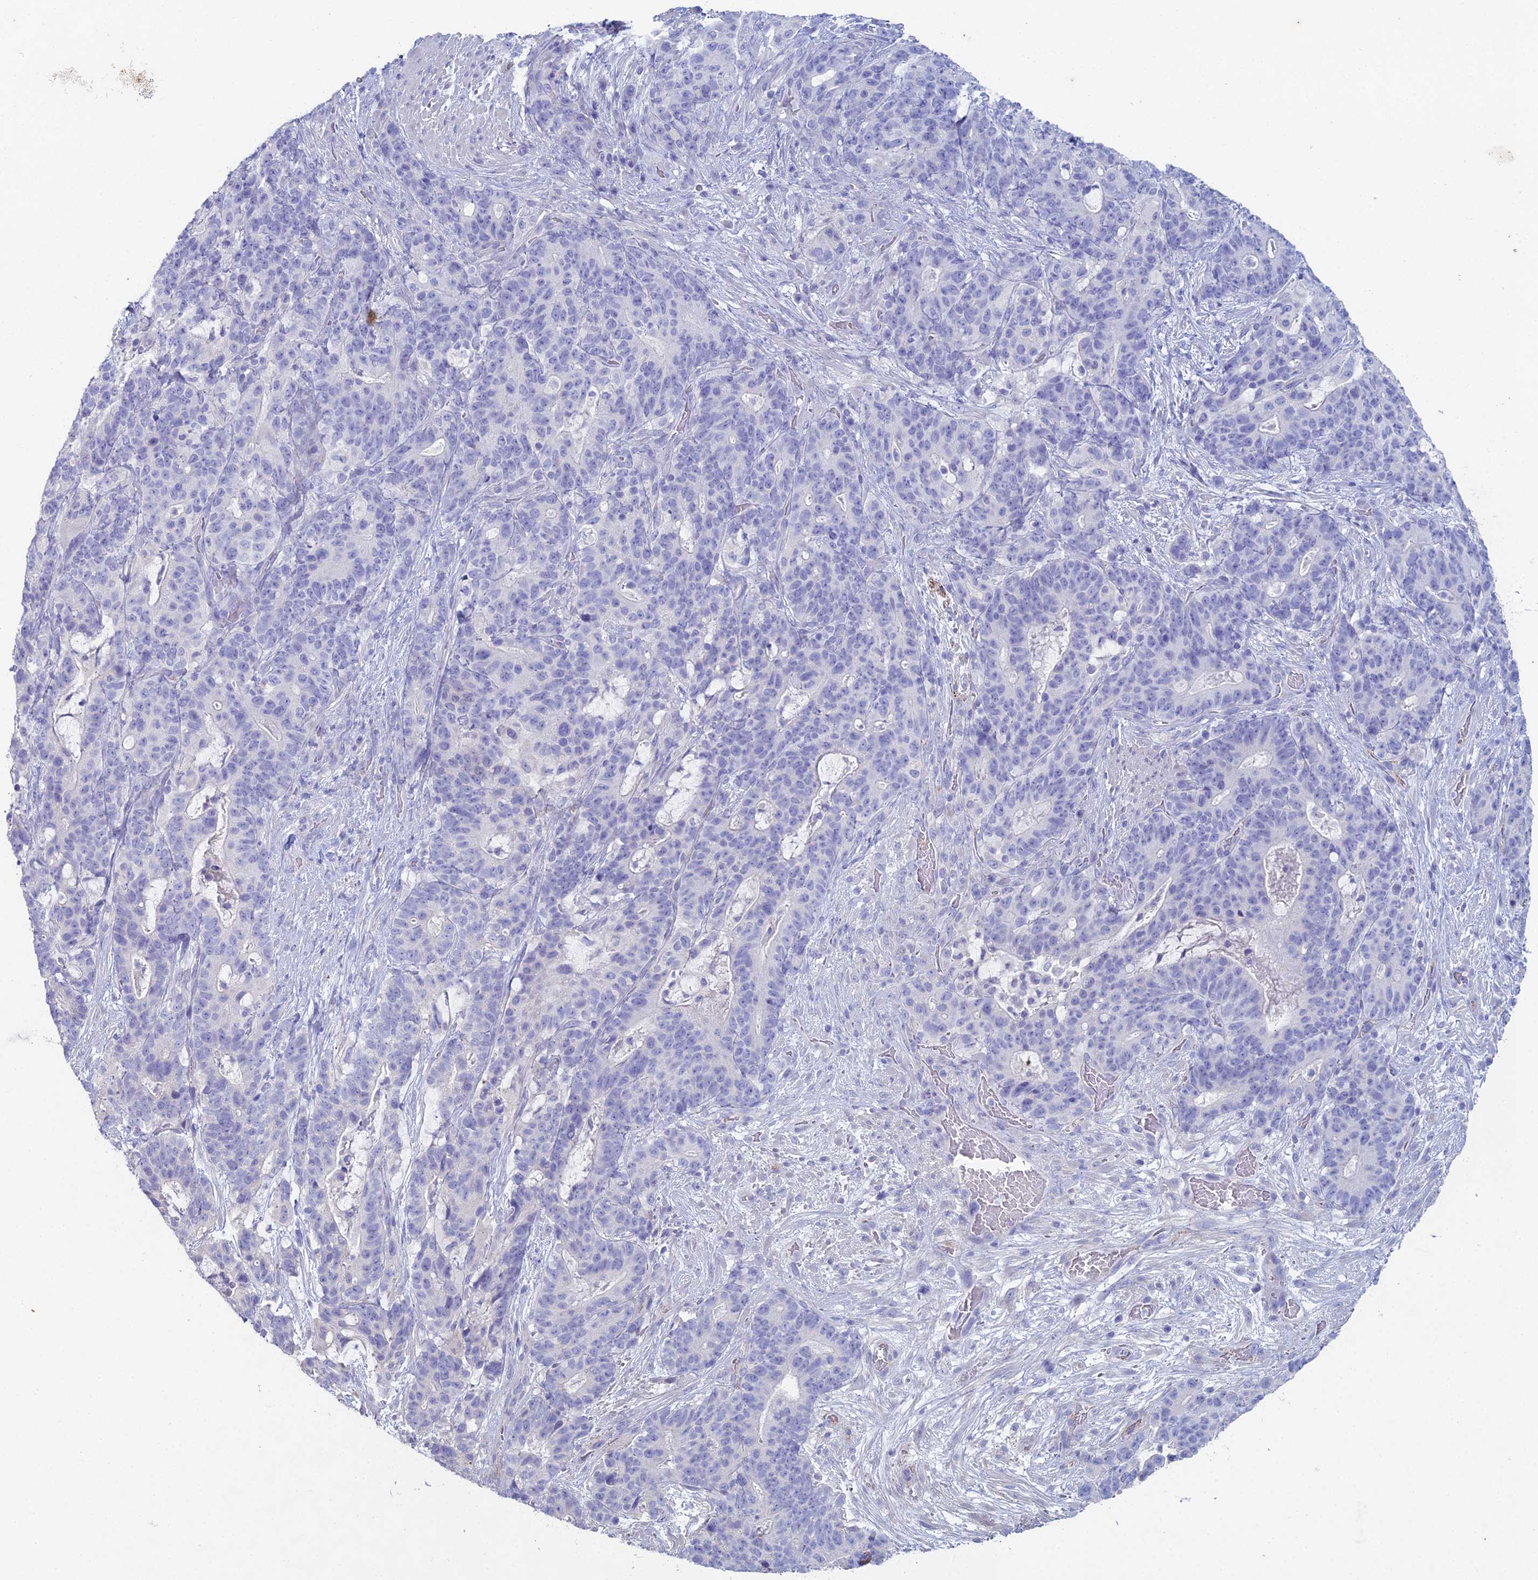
{"staining": {"intensity": "negative", "quantity": "none", "location": "none"}, "tissue": "stomach cancer", "cell_type": "Tumor cells", "image_type": "cancer", "snomed": [{"axis": "morphology", "description": "Normal tissue, NOS"}, {"axis": "morphology", "description": "Adenocarcinoma, NOS"}, {"axis": "topography", "description": "Stomach"}], "caption": "Human stomach cancer stained for a protein using immunohistochemistry (IHC) demonstrates no expression in tumor cells.", "gene": "NCAM1", "patient": {"sex": "female", "age": 64}}